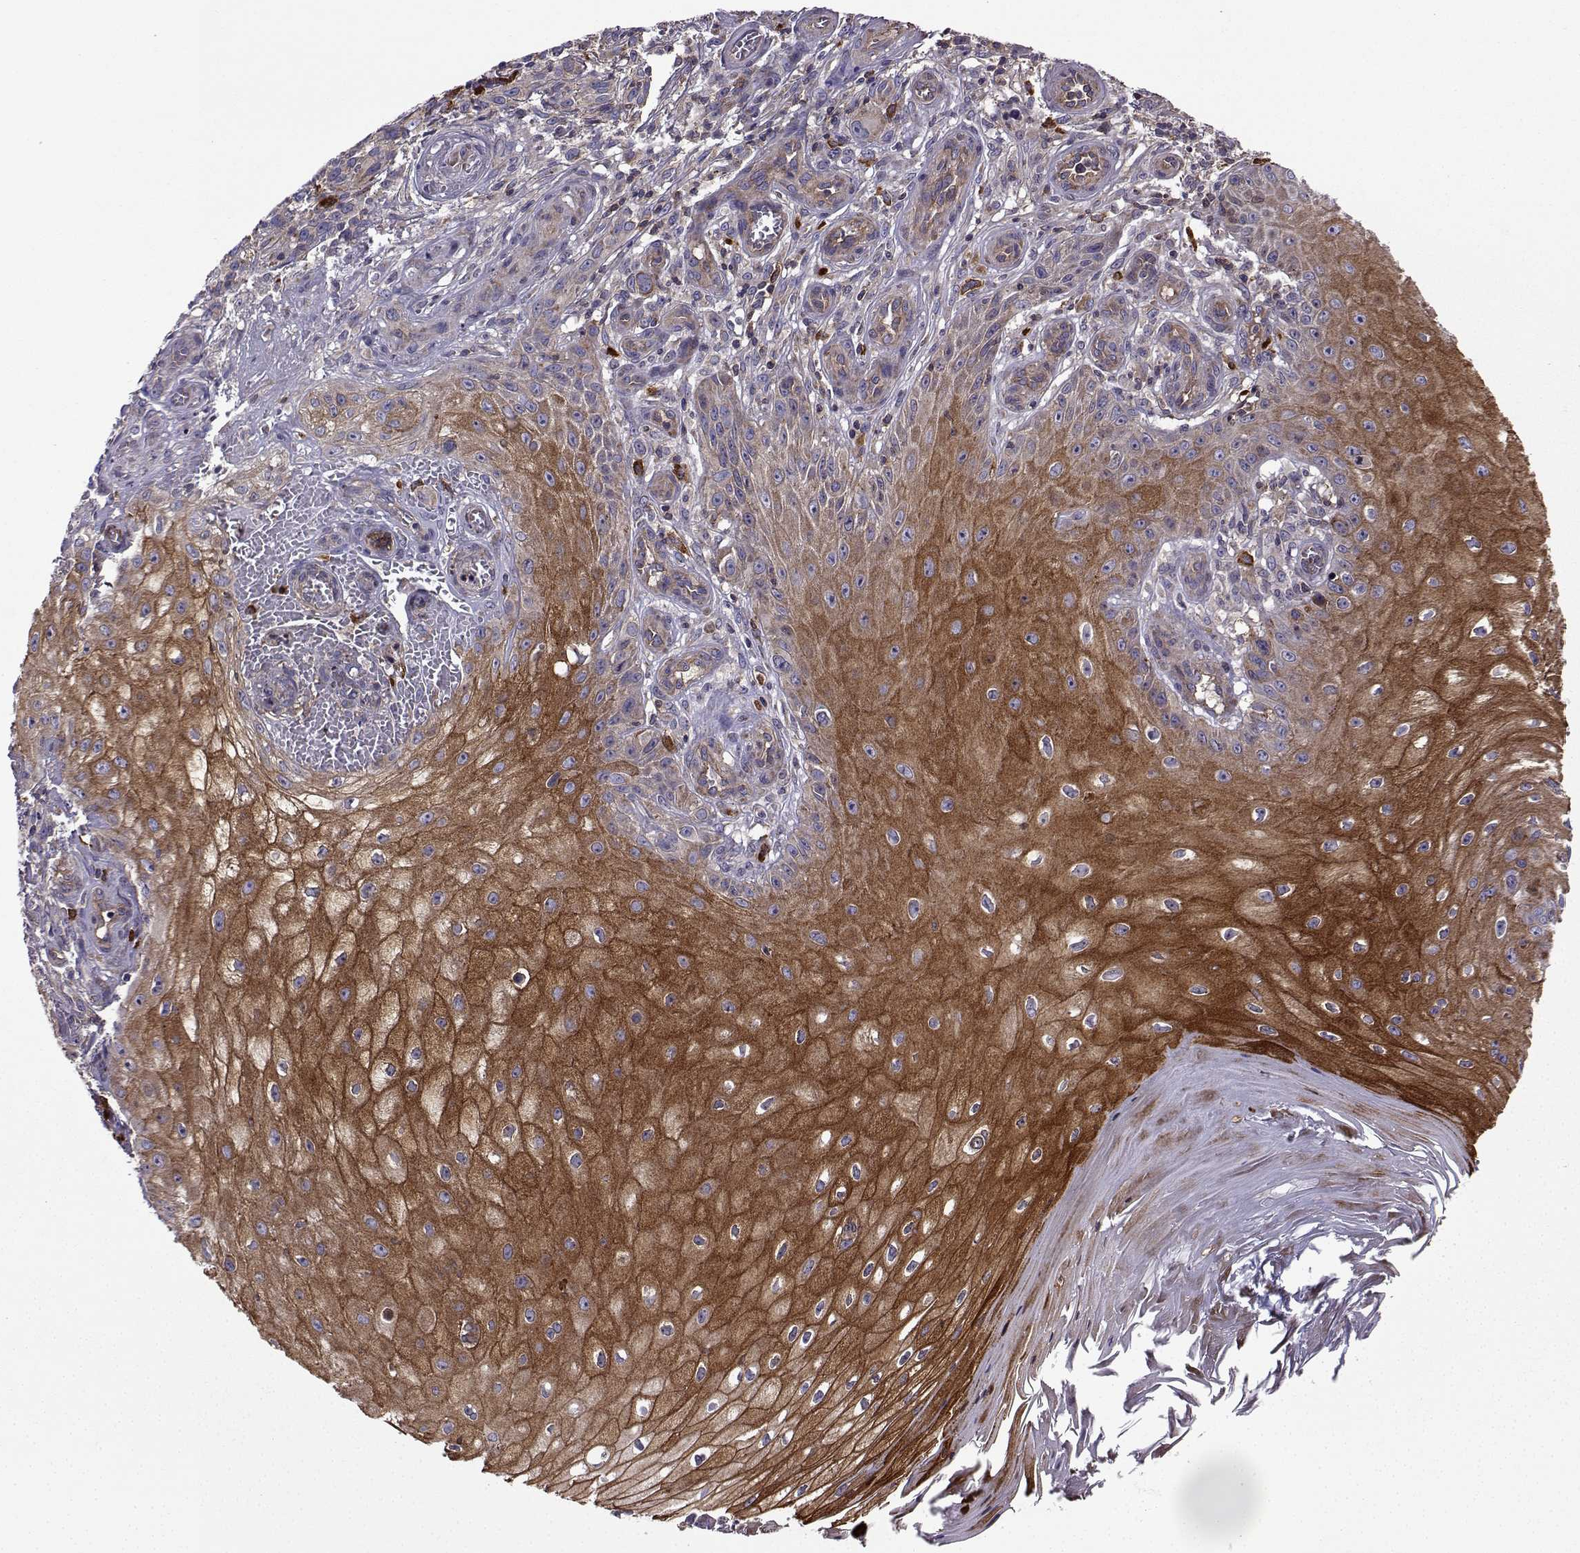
{"staining": {"intensity": "moderate", "quantity": ">75%", "location": "cytoplasmic/membranous"}, "tissue": "melanoma", "cell_type": "Tumor cells", "image_type": "cancer", "snomed": [{"axis": "morphology", "description": "Malignant melanoma, NOS"}, {"axis": "topography", "description": "Skin"}], "caption": "There is medium levels of moderate cytoplasmic/membranous expression in tumor cells of malignant melanoma, as demonstrated by immunohistochemical staining (brown color).", "gene": "ITGB8", "patient": {"sex": "female", "age": 53}}